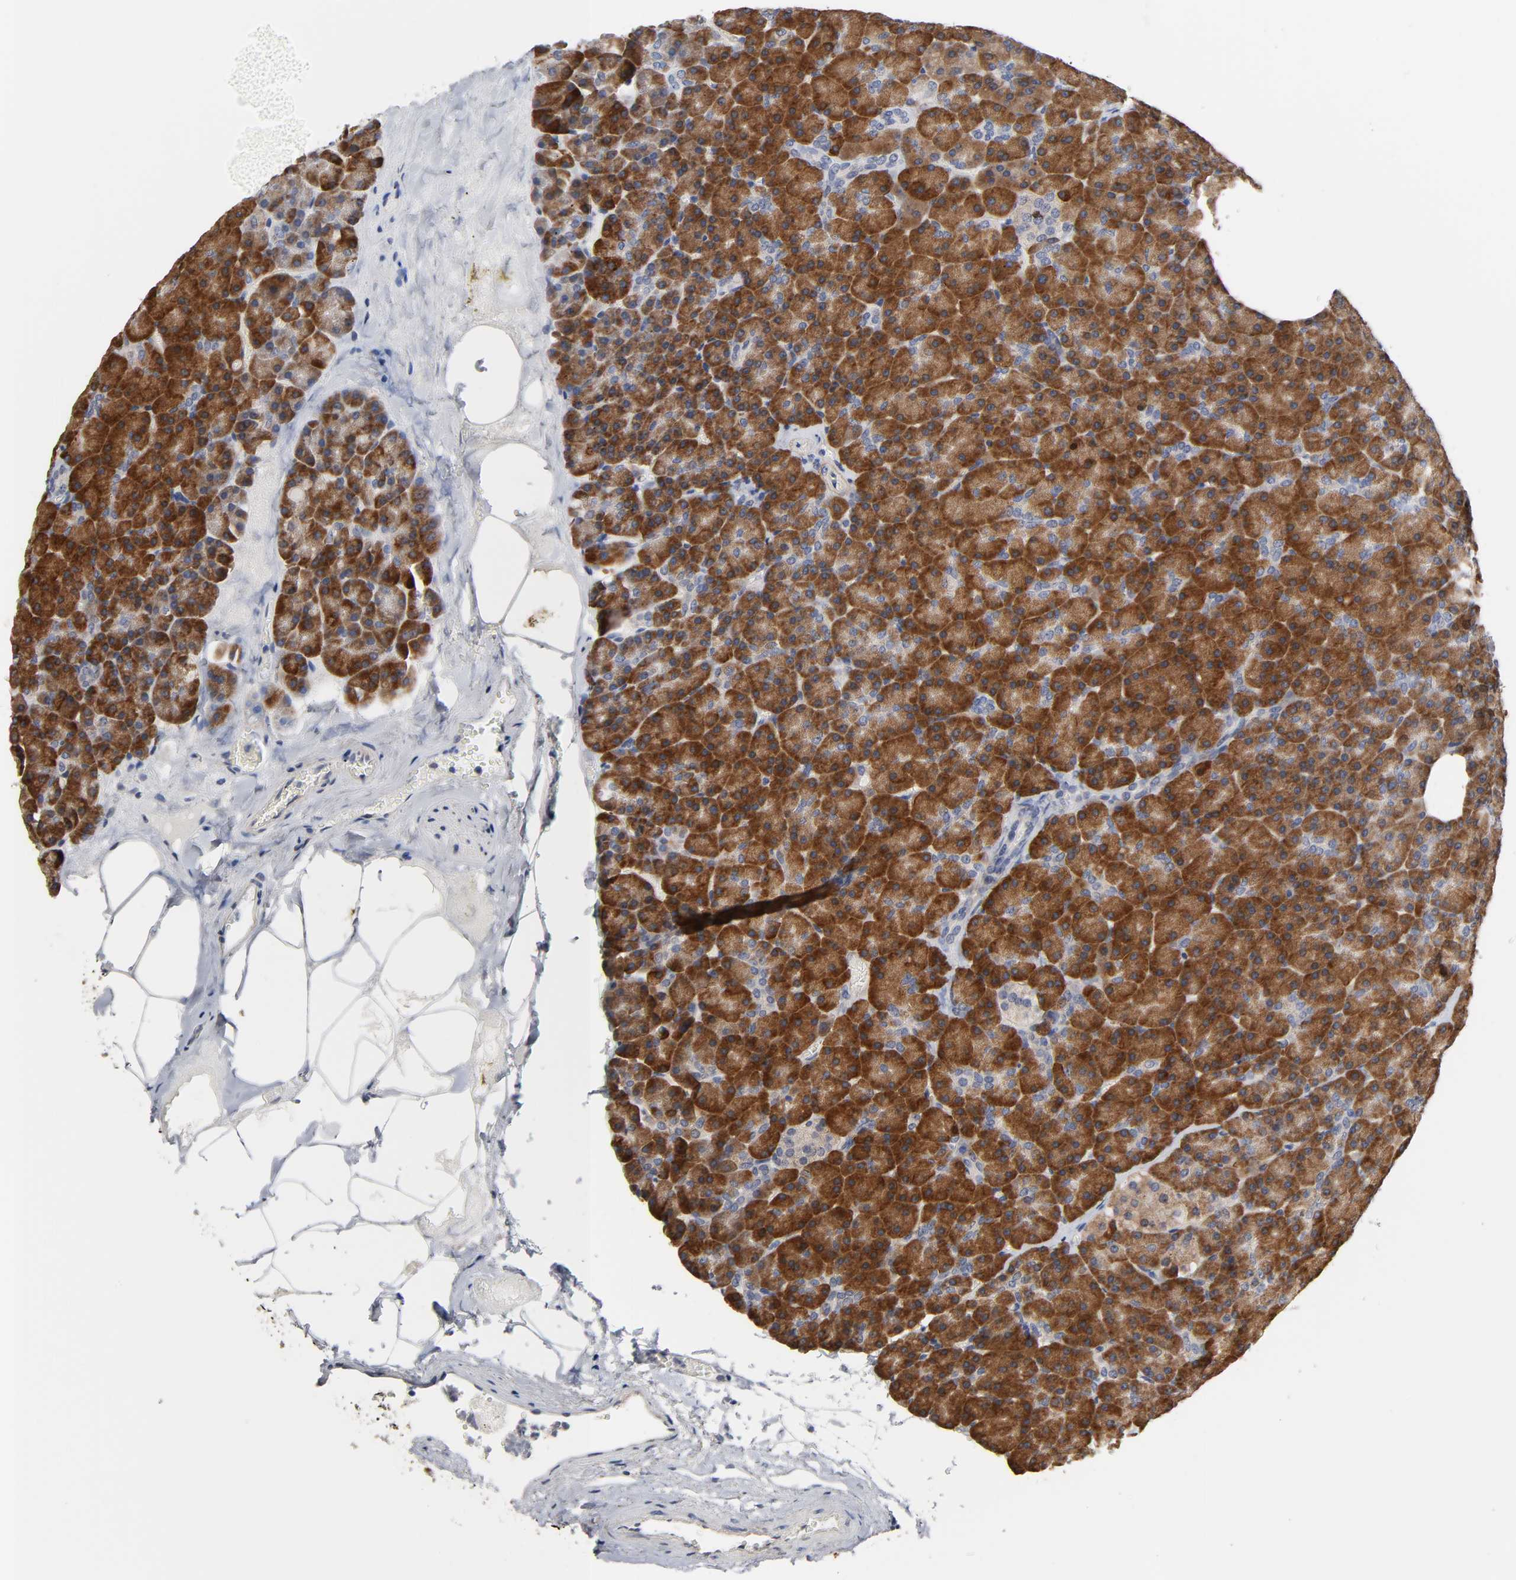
{"staining": {"intensity": "strong", "quantity": ">75%", "location": "cytoplasmic/membranous"}, "tissue": "pancreas", "cell_type": "Exocrine glandular cells", "image_type": "normal", "snomed": [{"axis": "morphology", "description": "Normal tissue, NOS"}, {"axis": "topography", "description": "Pancreas"}], "caption": "A high amount of strong cytoplasmic/membranous positivity is appreciated in about >75% of exocrine glandular cells in unremarkable pancreas. The protein is stained brown, and the nuclei are stained in blue (DAB IHC with brightfield microscopy, high magnification).", "gene": "HDLBP", "patient": {"sex": "female", "age": 35}}